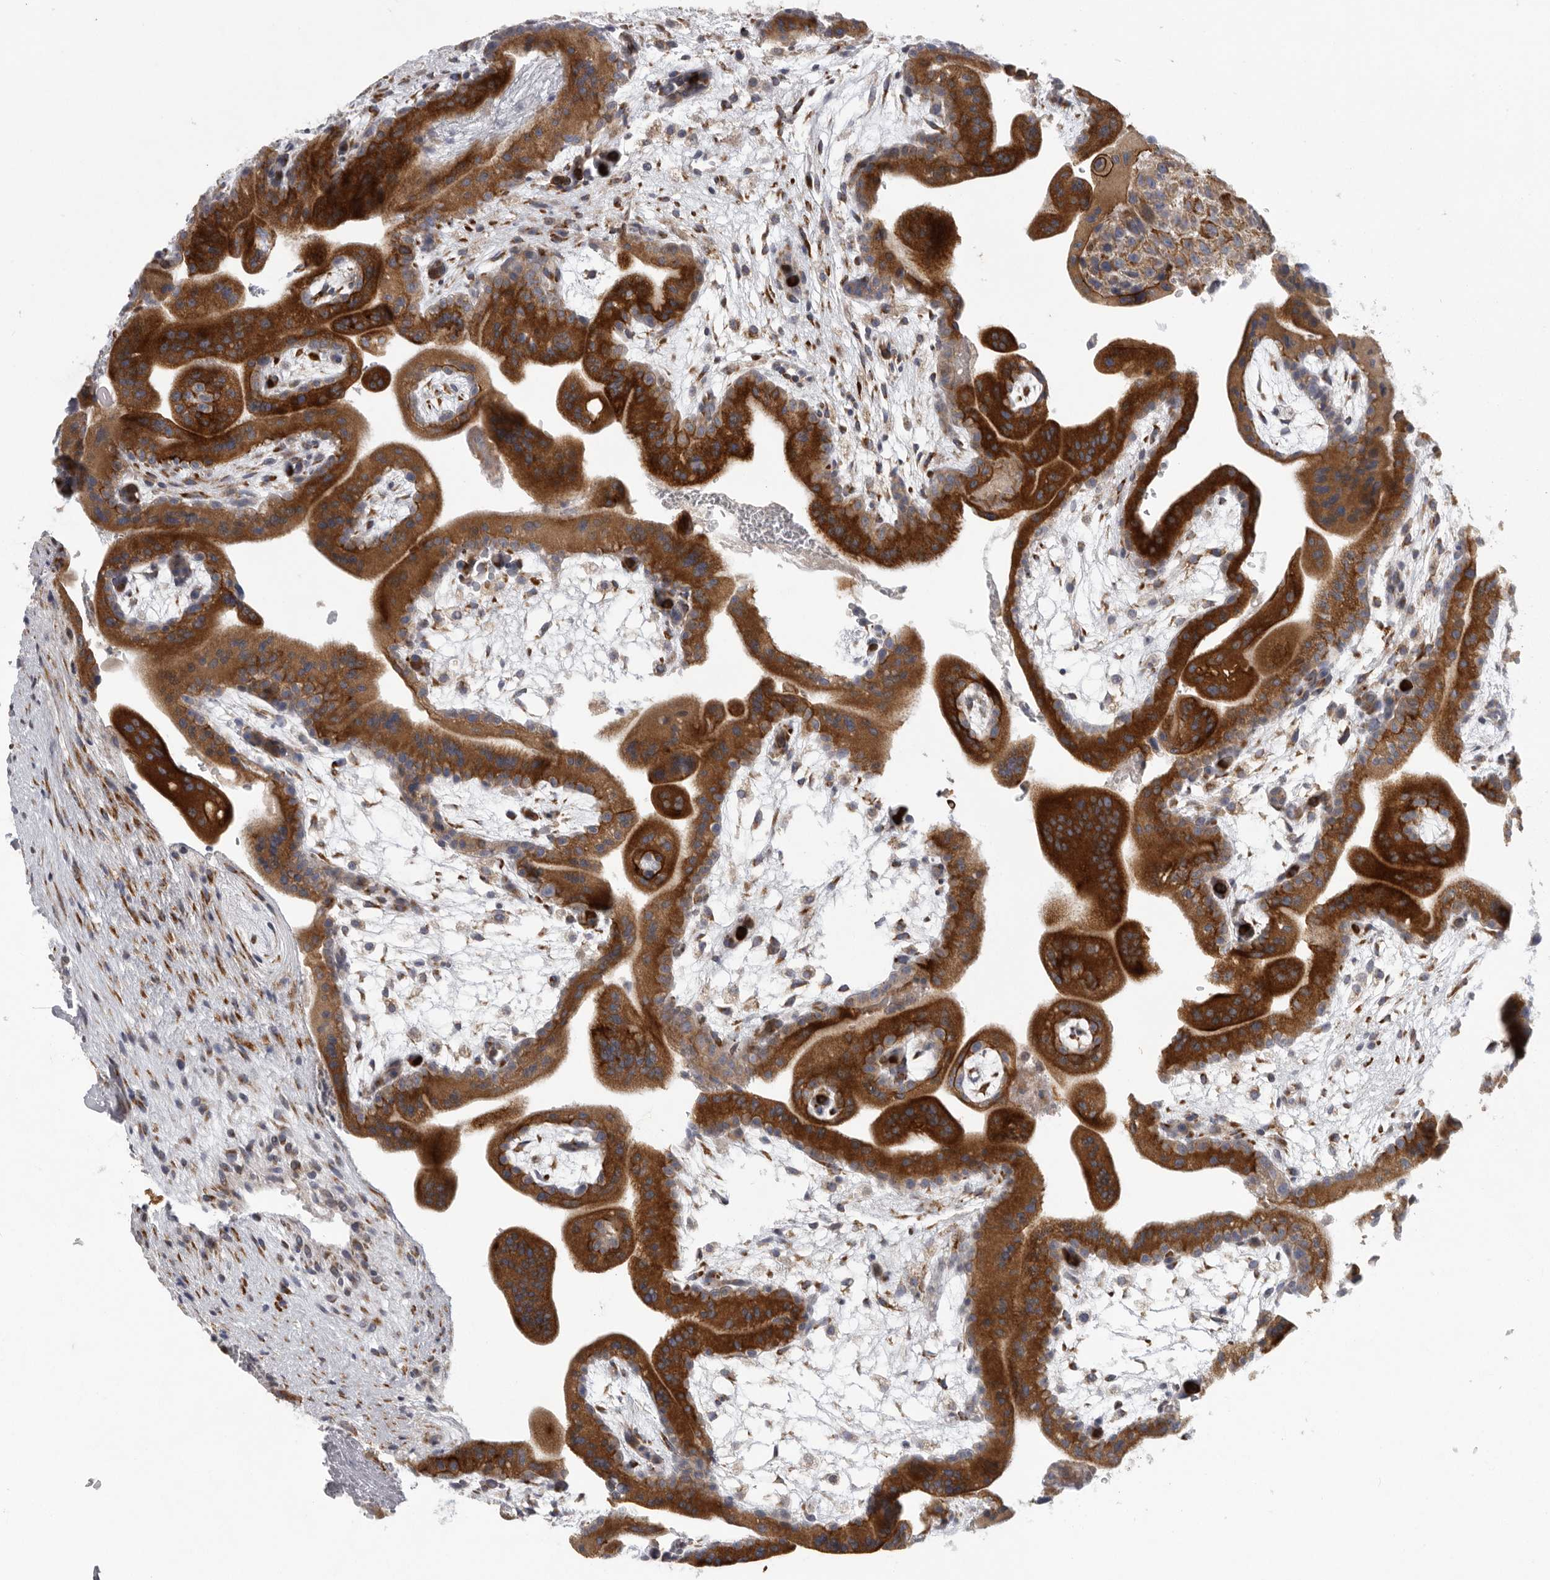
{"staining": {"intensity": "moderate", "quantity": ">75%", "location": "cytoplasmic/membranous"}, "tissue": "placenta", "cell_type": "Decidual cells", "image_type": "normal", "snomed": [{"axis": "morphology", "description": "Normal tissue, NOS"}, {"axis": "topography", "description": "Placenta"}], "caption": "Decidual cells display moderate cytoplasmic/membranous expression in about >75% of cells in normal placenta. (brown staining indicates protein expression, while blue staining denotes nuclei).", "gene": "USP24", "patient": {"sex": "female", "age": 35}}